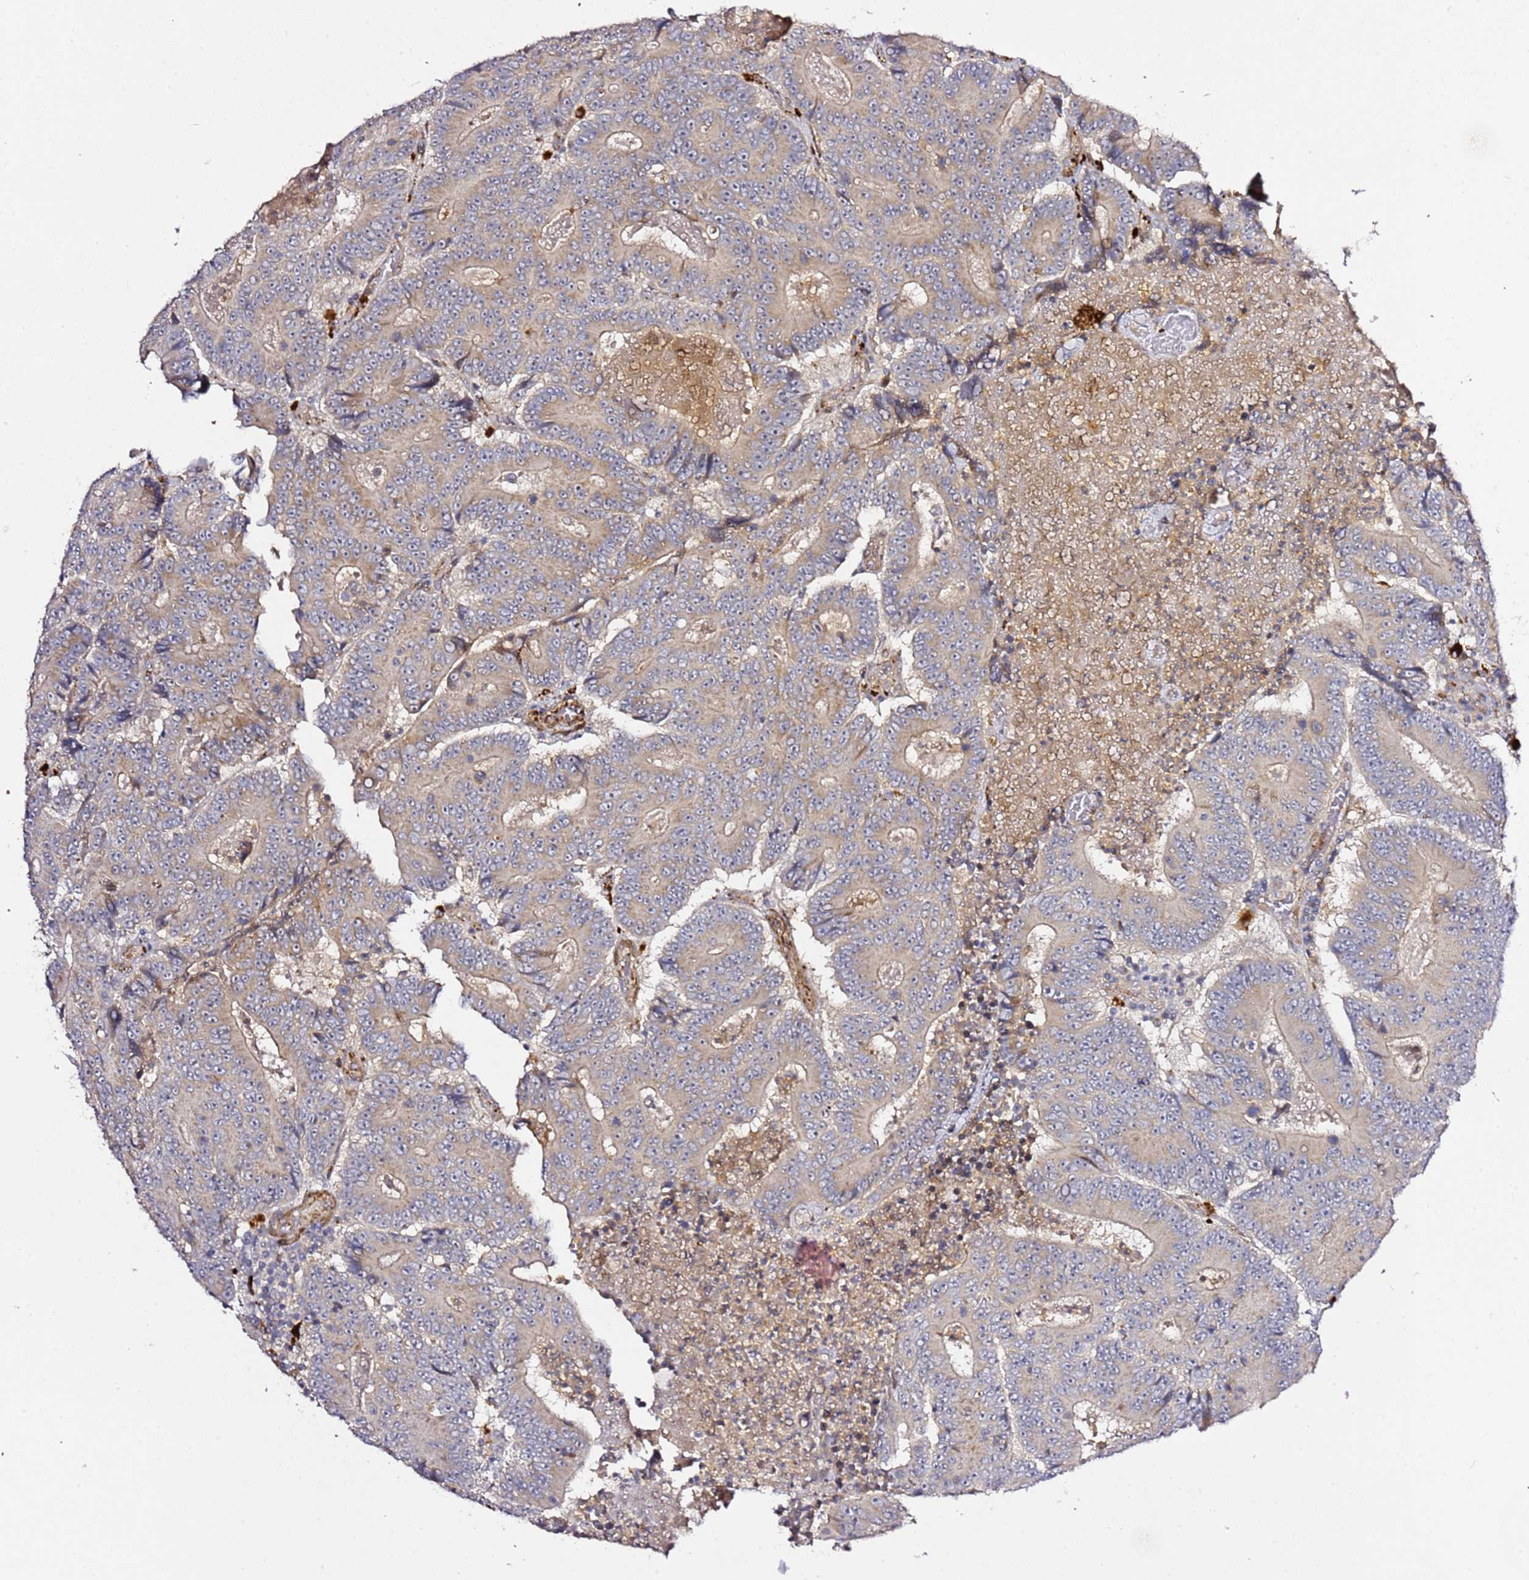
{"staining": {"intensity": "weak", "quantity": ">75%", "location": "cytoplasmic/membranous"}, "tissue": "colorectal cancer", "cell_type": "Tumor cells", "image_type": "cancer", "snomed": [{"axis": "morphology", "description": "Adenocarcinoma, NOS"}, {"axis": "topography", "description": "Colon"}], "caption": "A low amount of weak cytoplasmic/membranous expression is present in approximately >75% of tumor cells in colorectal cancer tissue.", "gene": "PVRIG", "patient": {"sex": "male", "age": 83}}